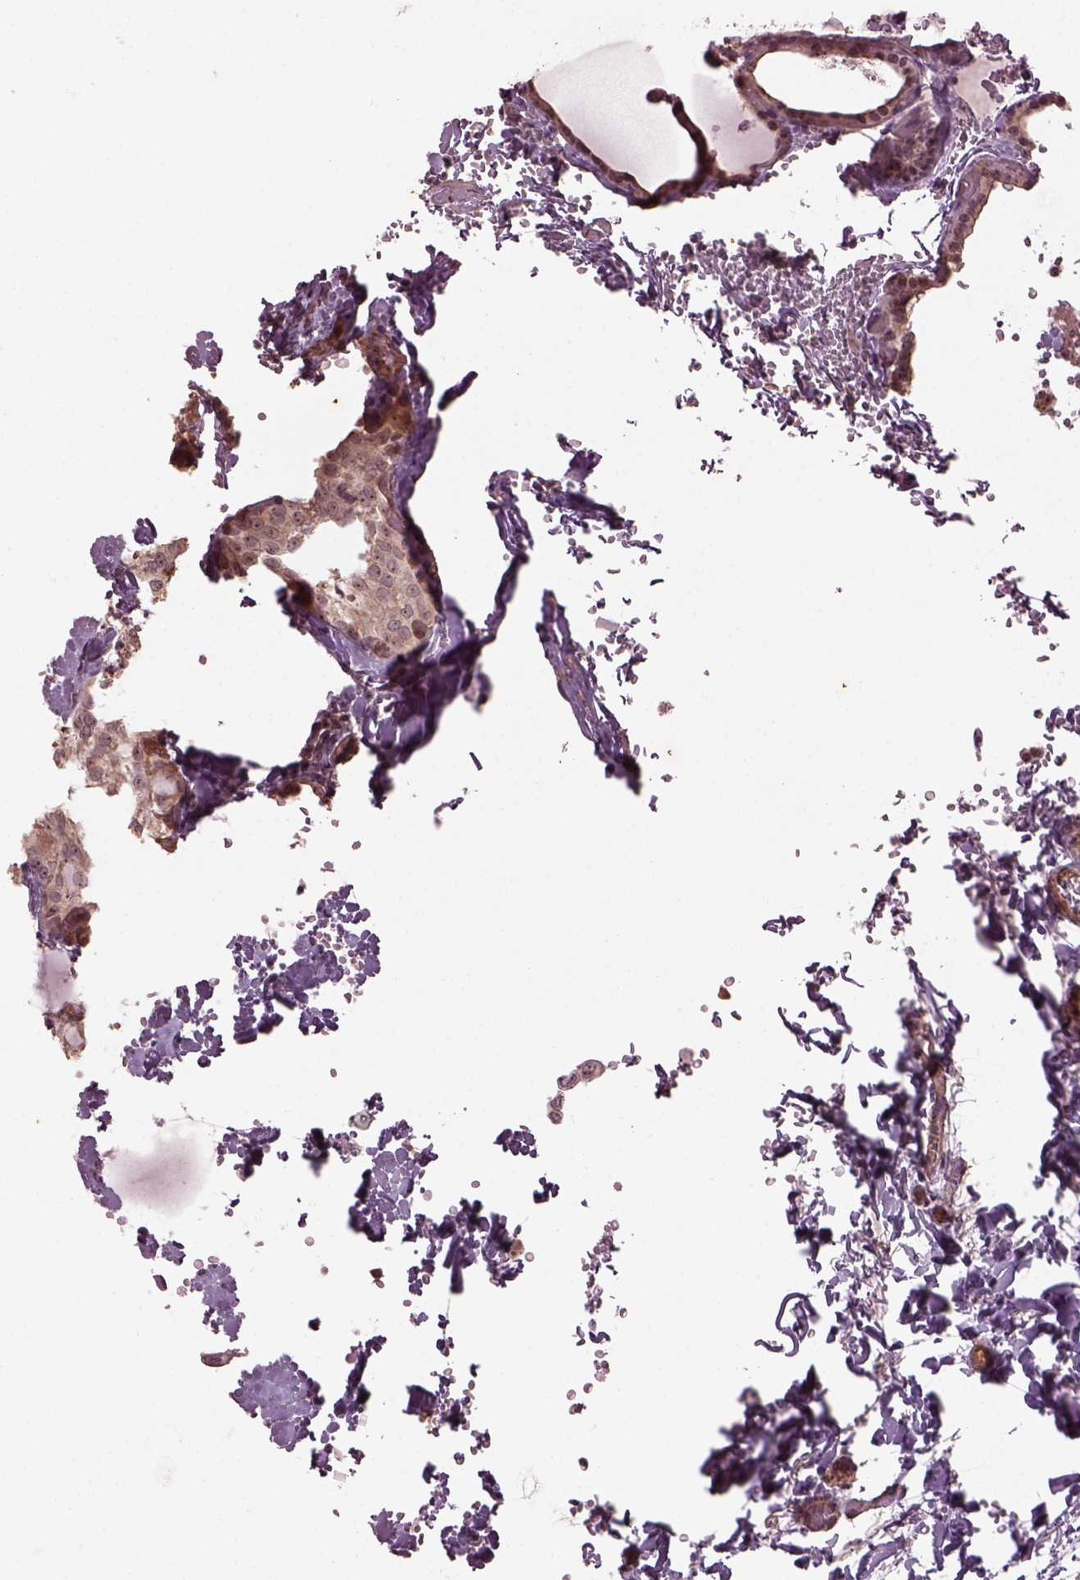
{"staining": {"intensity": "moderate", "quantity": "25%-75%", "location": "cytoplasmic/membranous,nuclear"}, "tissue": "thyroid cancer", "cell_type": "Tumor cells", "image_type": "cancer", "snomed": [{"axis": "morphology", "description": "Papillary adenocarcinoma, NOS"}, {"axis": "topography", "description": "Thyroid gland"}], "caption": "Approximately 25%-75% of tumor cells in thyroid cancer exhibit moderate cytoplasmic/membranous and nuclear protein positivity as visualized by brown immunohistochemical staining.", "gene": "GNRH1", "patient": {"sex": "male", "age": 20}}